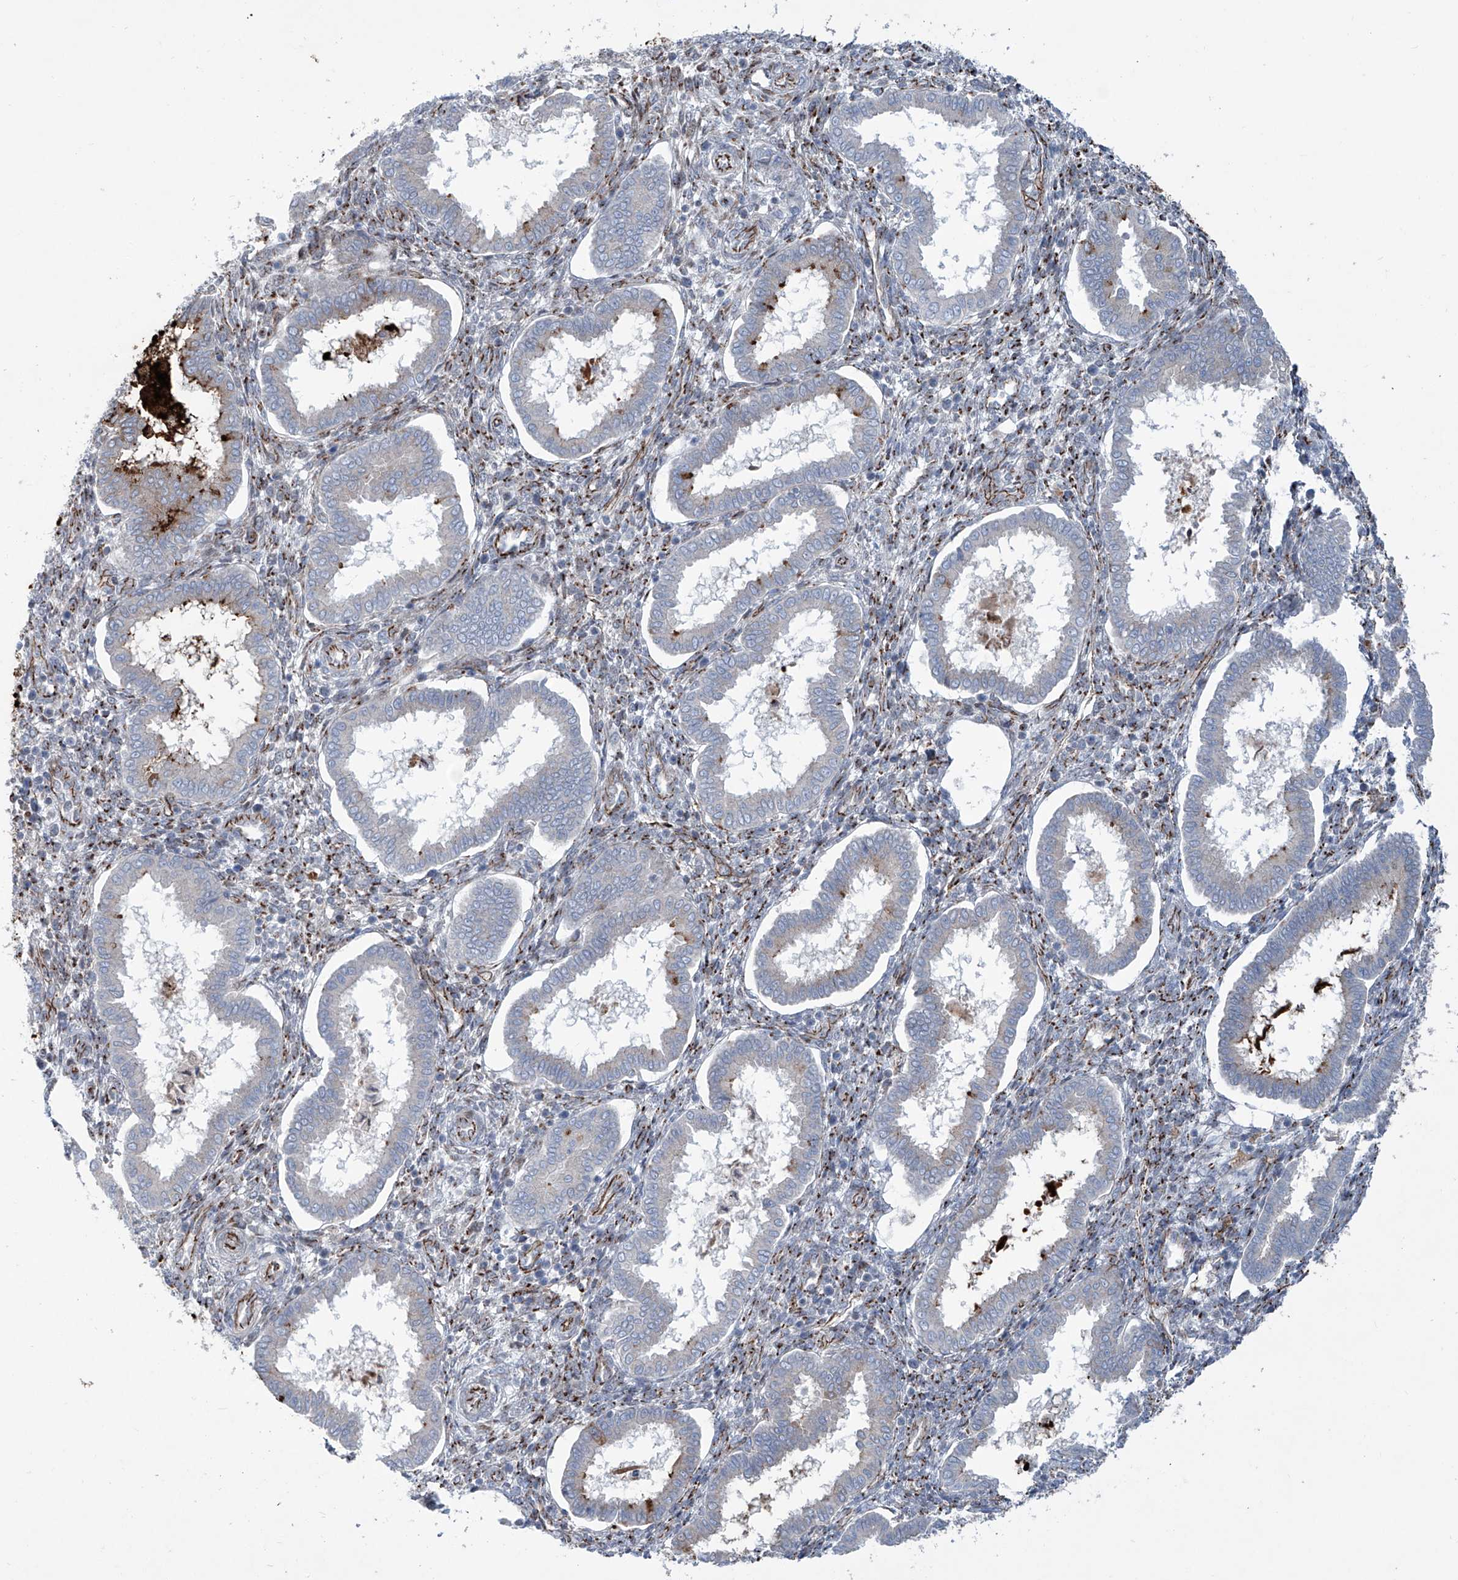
{"staining": {"intensity": "moderate", "quantity": "<25%", "location": "cytoplasmic/membranous"}, "tissue": "endometrium", "cell_type": "Cells in endometrial stroma", "image_type": "normal", "snomed": [{"axis": "morphology", "description": "Normal tissue, NOS"}, {"axis": "topography", "description": "Endometrium"}], "caption": "Immunohistochemical staining of unremarkable human endometrium demonstrates moderate cytoplasmic/membranous protein staining in approximately <25% of cells in endometrial stroma.", "gene": "CDH5", "patient": {"sex": "female", "age": 24}}